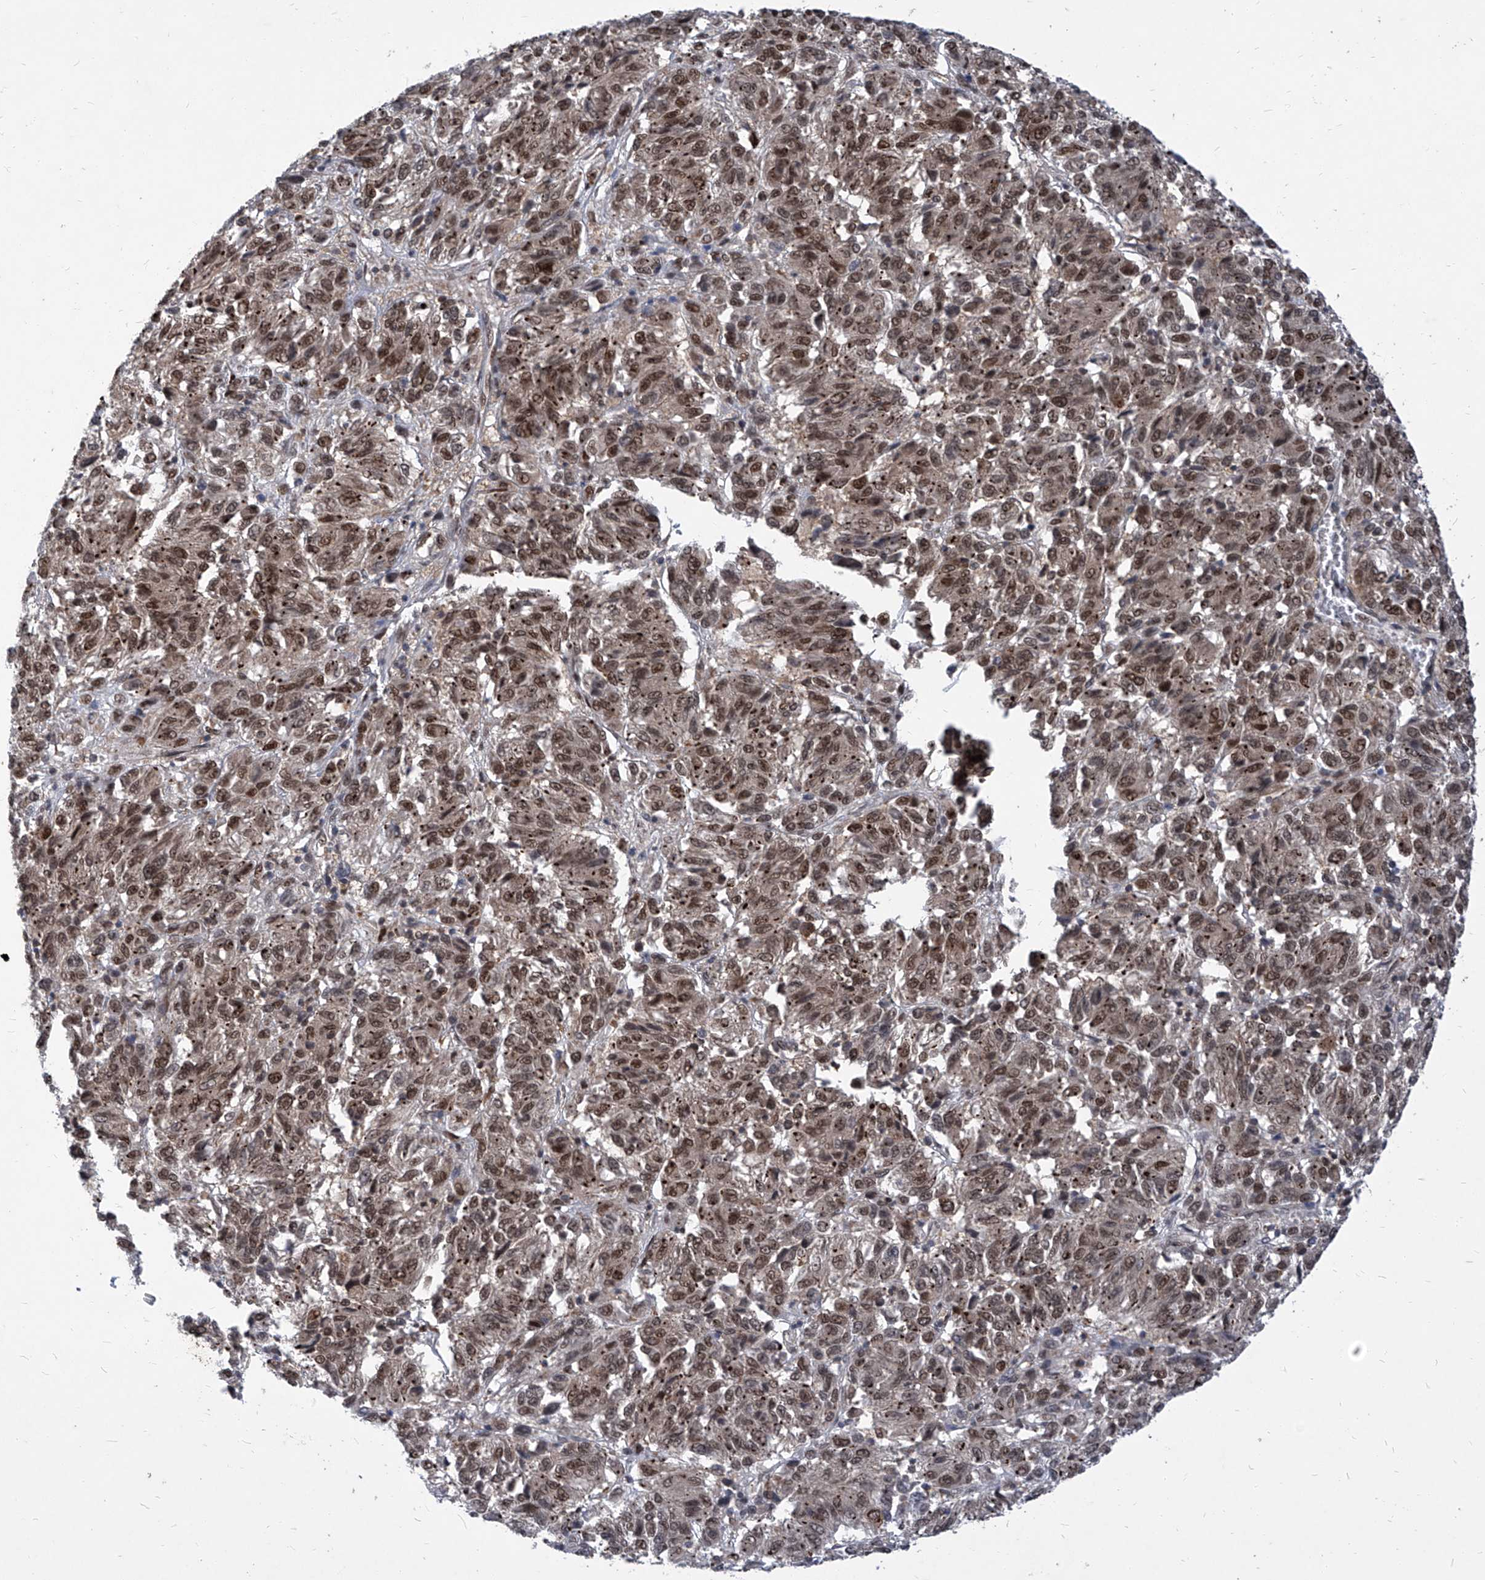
{"staining": {"intensity": "moderate", "quantity": ">75%", "location": "nuclear"}, "tissue": "melanoma", "cell_type": "Tumor cells", "image_type": "cancer", "snomed": [{"axis": "morphology", "description": "Malignant melanoma, Metastatic site"}, {"axis": "topography", "description": "Lung"}], "caption": "IHC image of neoplastic tissue: malignant melanoma (metastatic site) stained using IHC displays medium levels of moderate protein expression localized specifically in the nuclear of tumor cells, appearing as a nuclear brown color.", "gene": "KPNB1", "patient": {"sex": "male", "age": 64}}